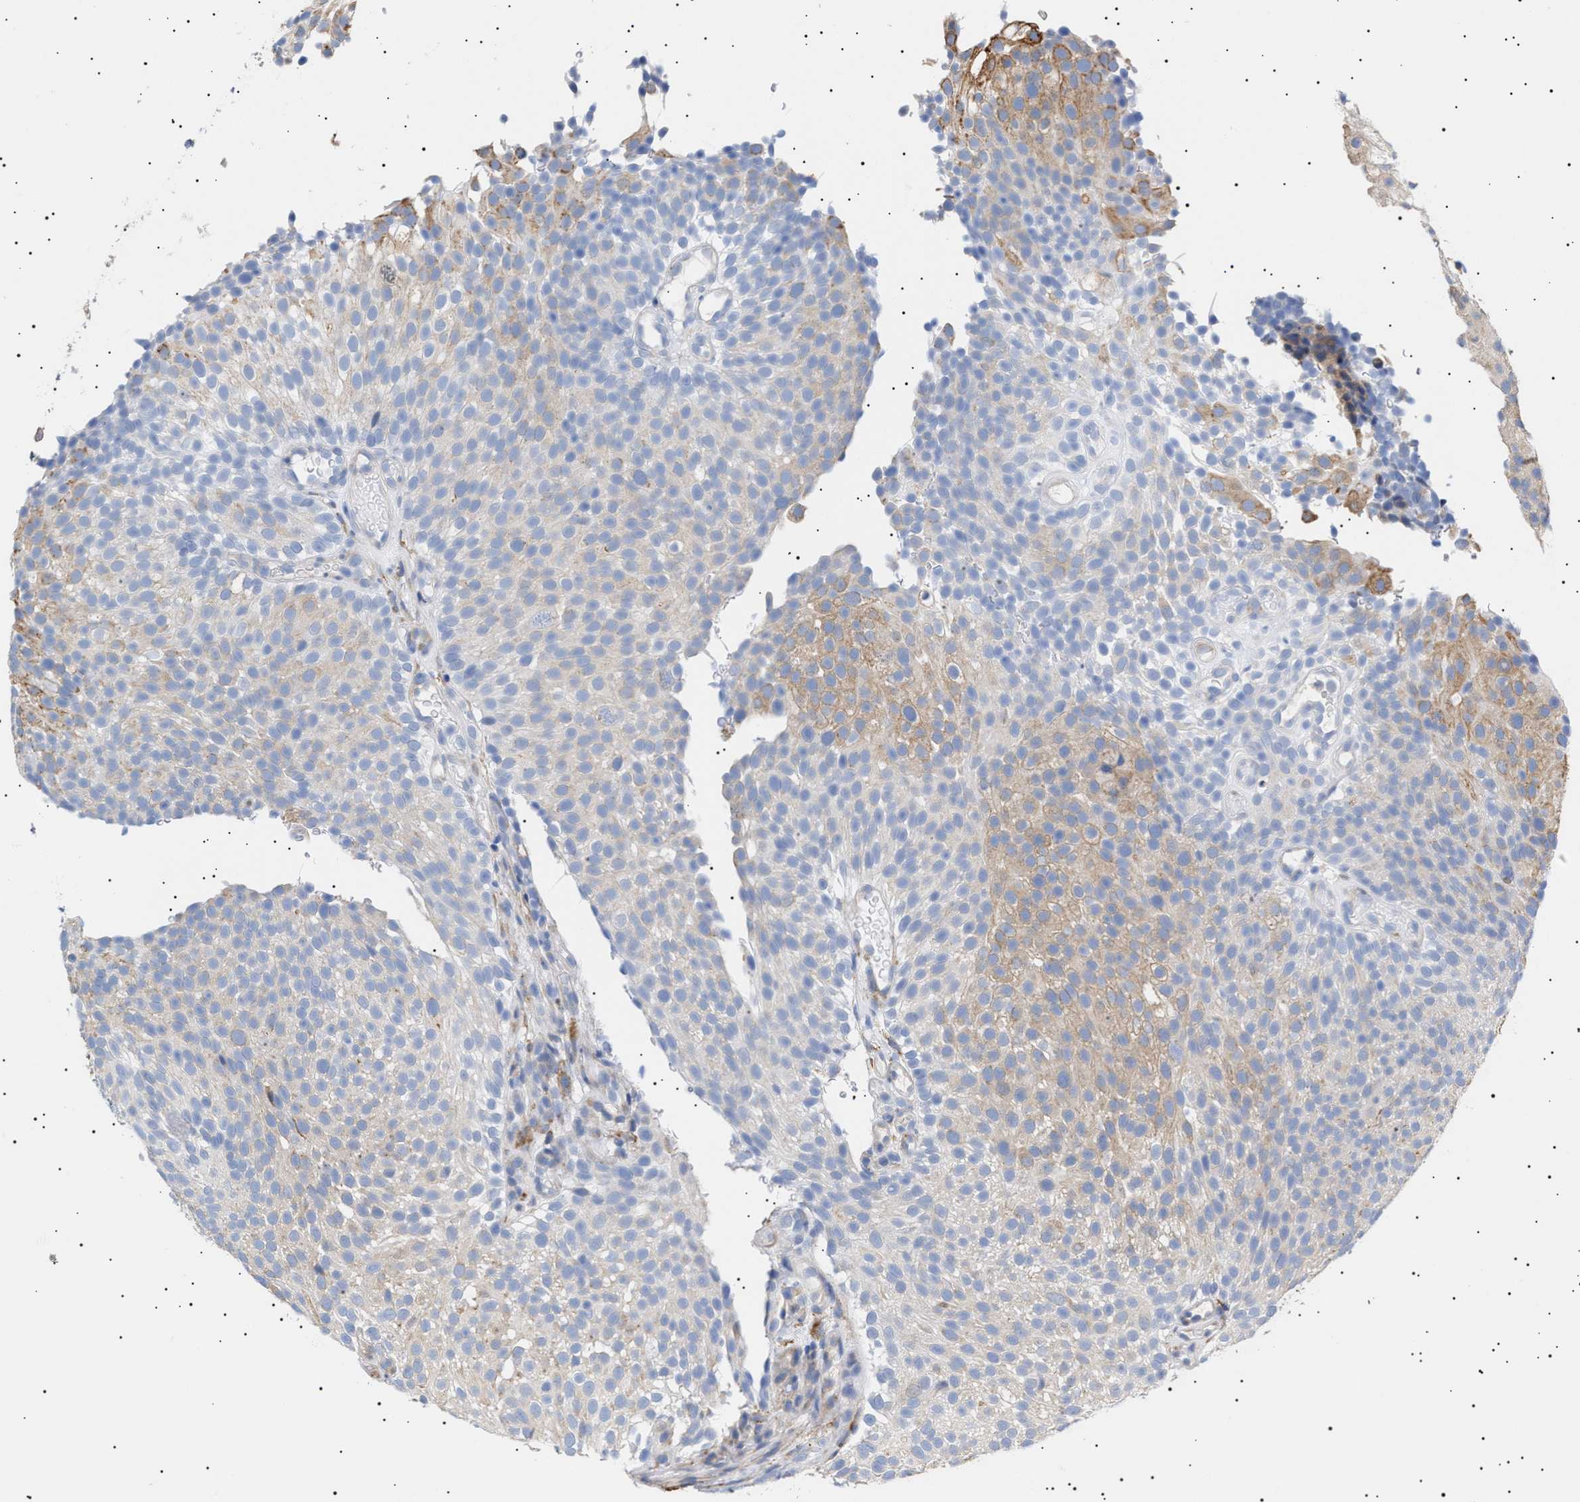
{"staining": {"intensity": "weak", "quantity": "<25%", "location": "cytoplasmic/membranous"}, "tissue": "urothelial cancer", "cell_type": "Tumor cells", "image_type": "cancer", "snomed": [{"axis": "morphology", "description": "Urothelial carcinoma, Low grade"}, {"axis": "topography", "description": "Urinary bladder"}], "caption": "This is a micrograph of immunohistochemistry staining of urothelial cancer, which shows no positivity in tumor cells. (Brightfield microscopy of DAB (3,3'-diaminobenzidine) IHC at high magnification).", "gene": "ERCC6L2", "patient": {"sex": "male", "age": 78}}